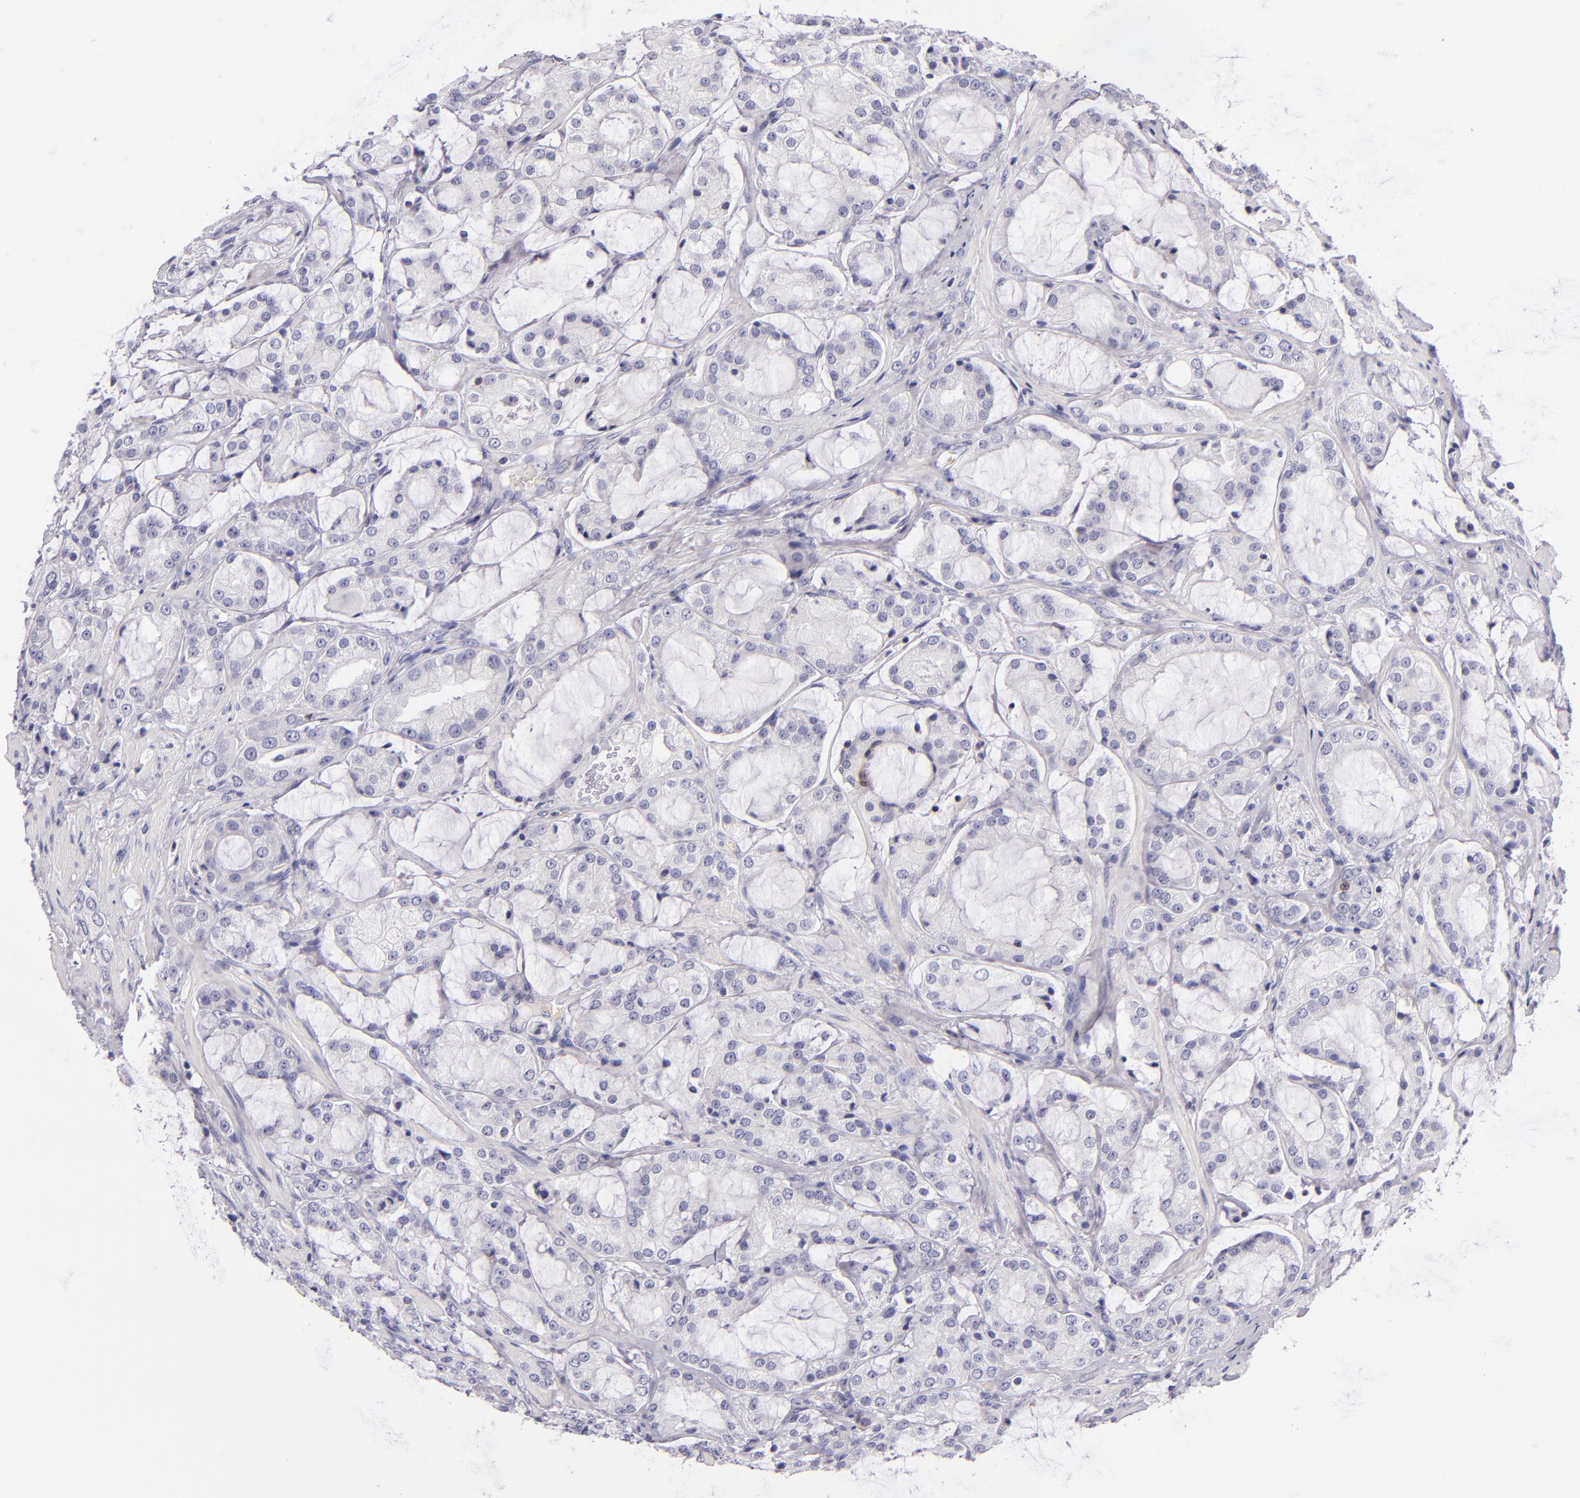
{"staining": {"intensity": "negative", "quantity": "none", "location": "none"}, "tissue": "prostate cancer", "cell_type": "Tumor cells", "image_type": "cancer", "snomed": [{"axis": "morphology", "description": "Adenocarcinoma, Medium grade"}, {"axis": "topography", "description": "Prostate"}], "caption": "Prostate cancer was stained to show a protein in brown. There is no significant expression in tumor cells.", "gene": "CD48", "patient": {"sex": "male", "age": 70}}